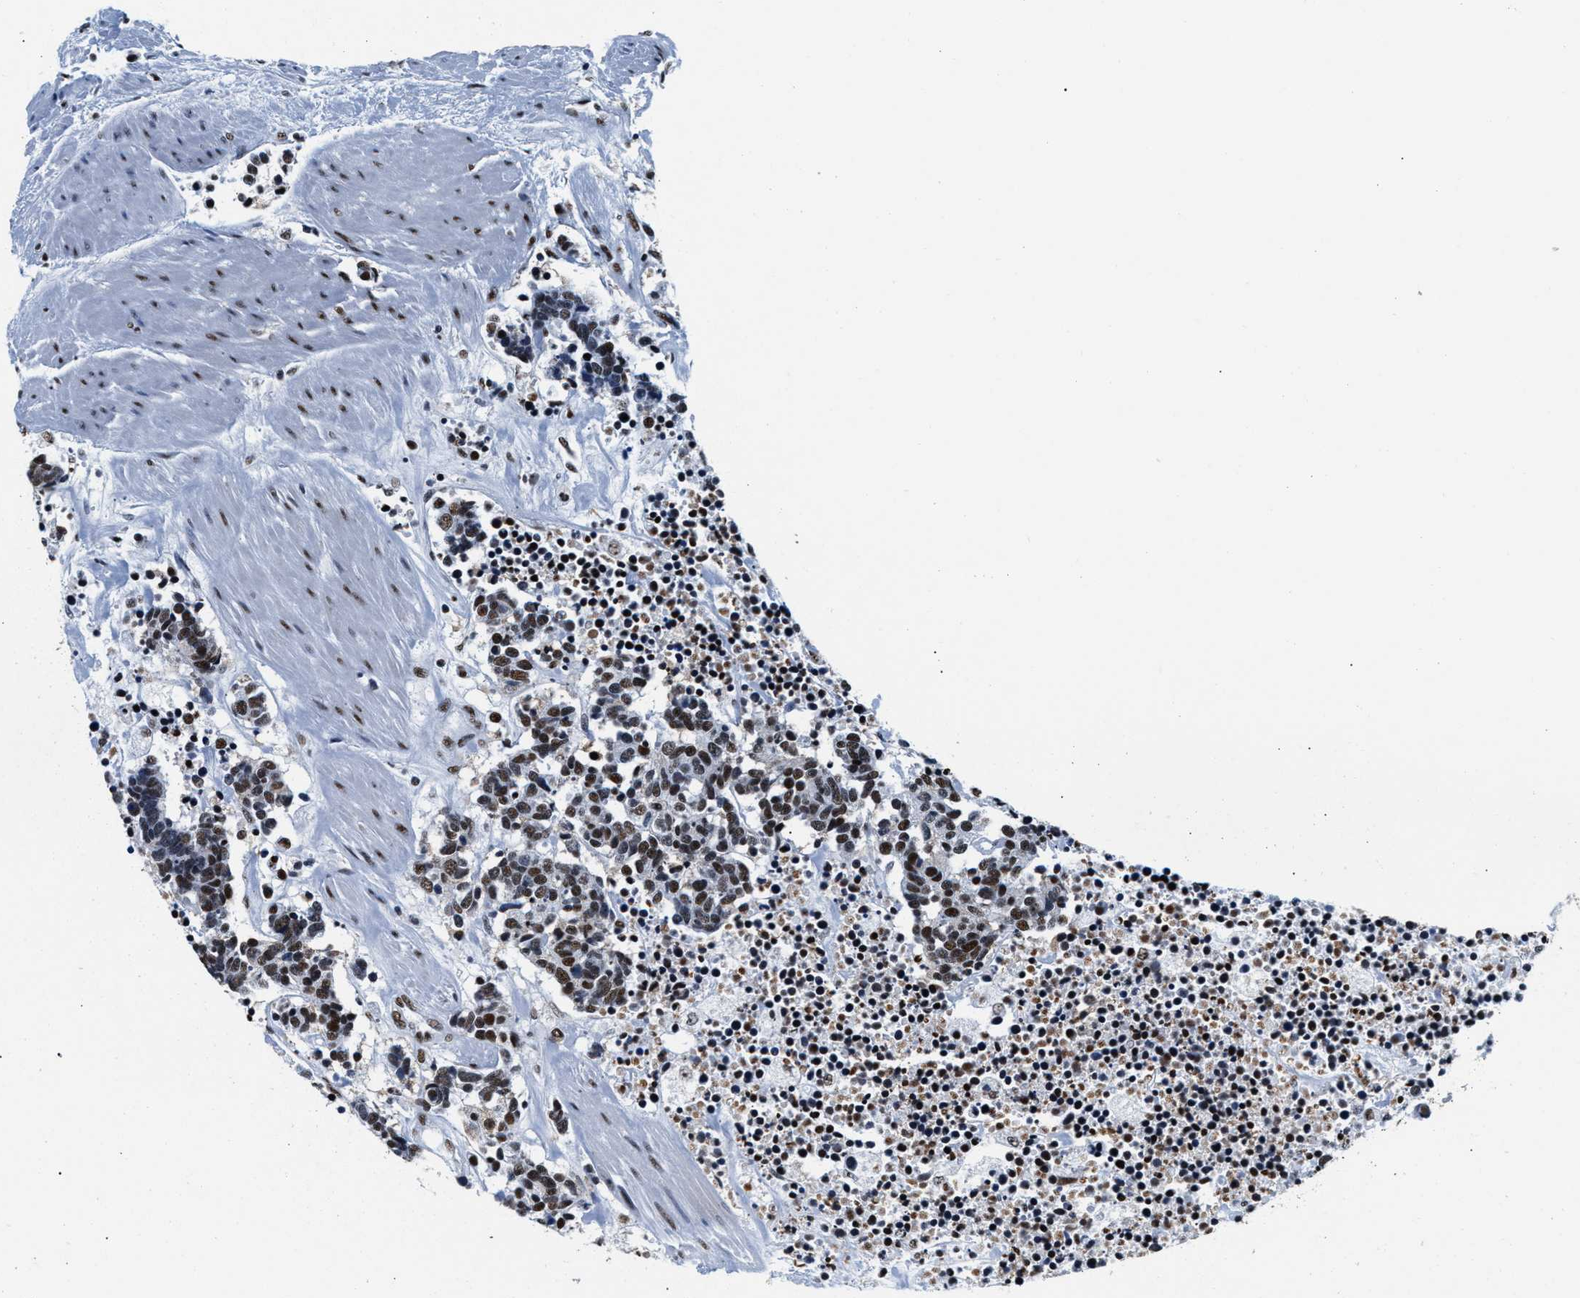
{"staining": {"intensity": "strong", "quantity": ">75%", "location": "nuclear"}, "tissue": "carcinoid", "cell_type": "Tumor cells", "image_type": "cancer", "snomed": [{"axis": "morphology", "description": "Carcinoma, NOS"}, {"axis": "morphology", "description": "Carcinoid, malignant, NOS"}, {"axis": "topography", "description": "Urinary bladder"}], "caption": "This is an image of IHC staining of carcinoid, which shows strong positivity in the nuclear of tumor cells.", "gene": "RAD50", "patient": {"sex": "male", "age": 57}}